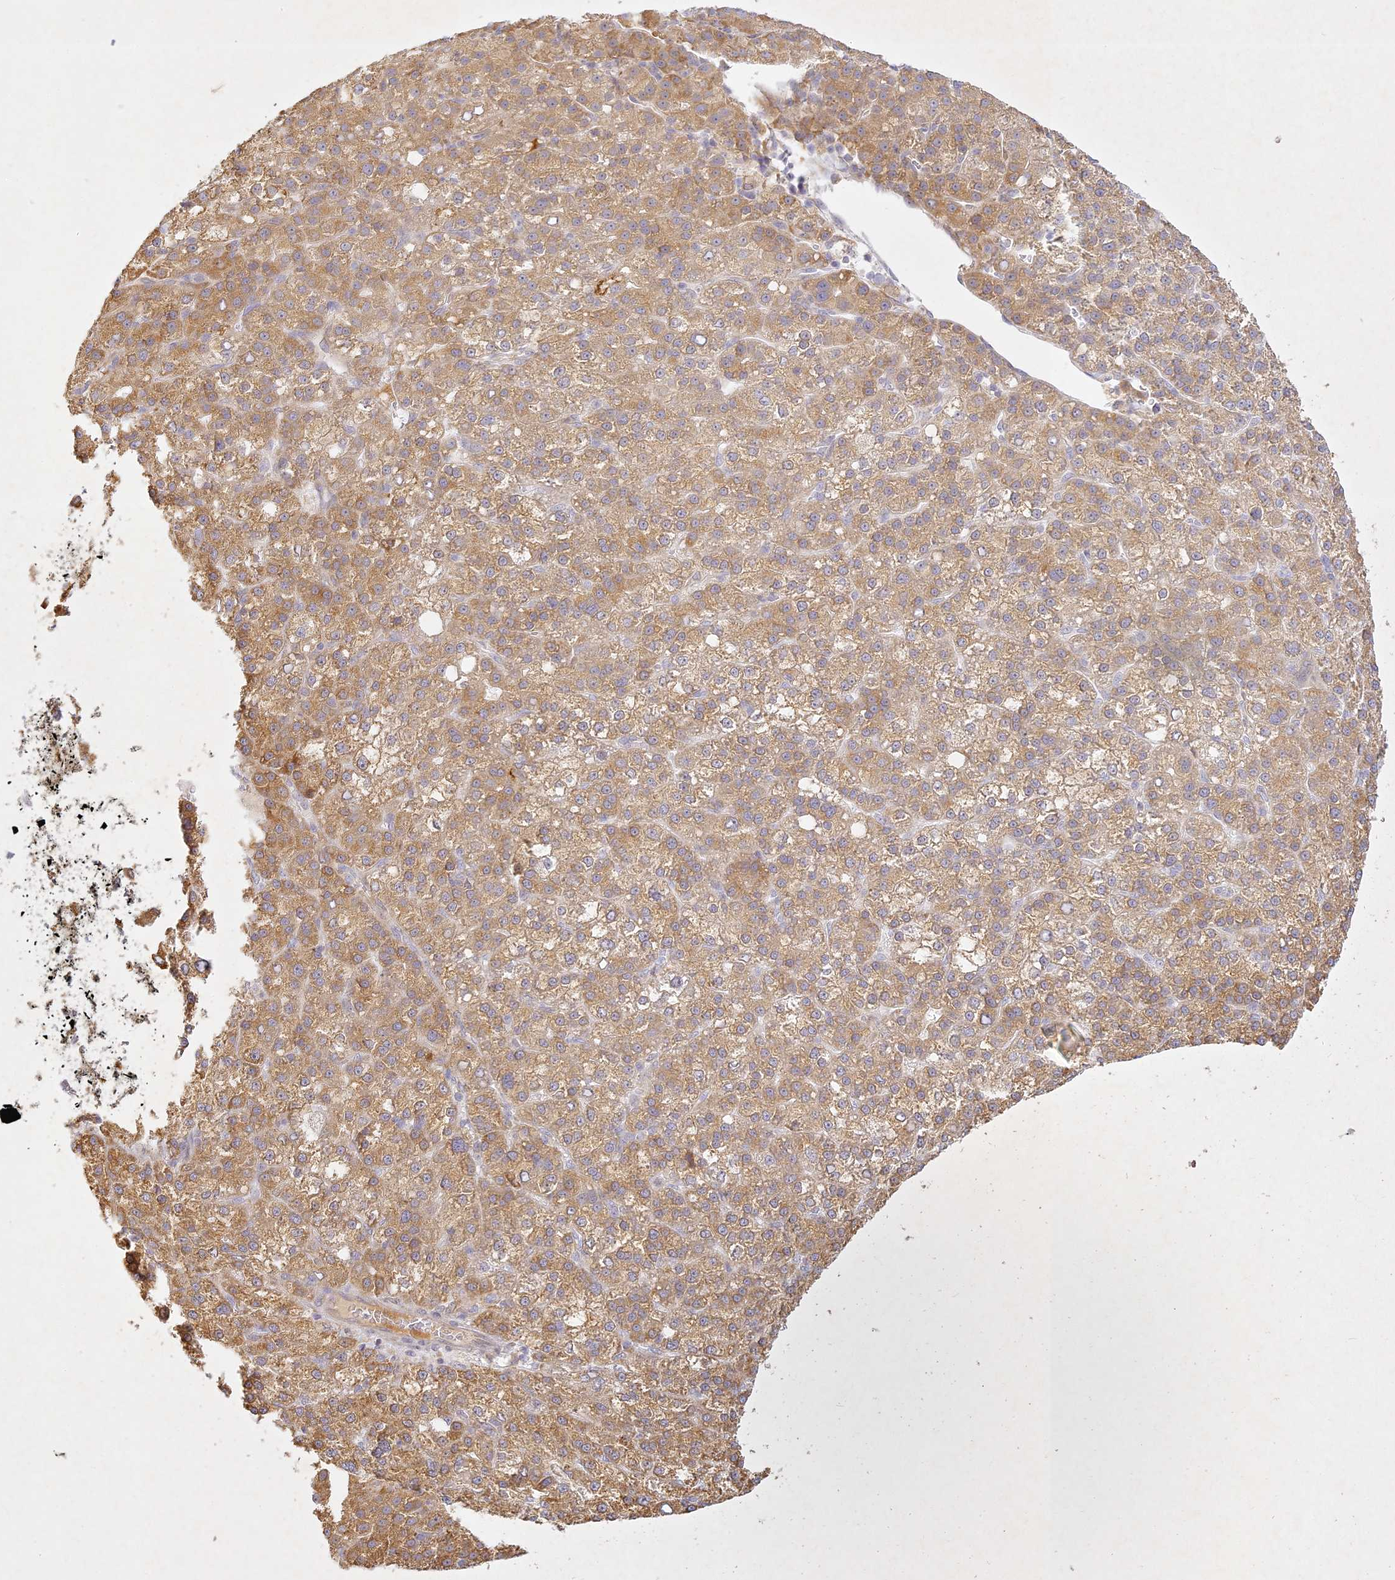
{"staining": {"intensity": "moderate", "quantity": ">75%", "location": "cytoplasmic/membranous"}, "tissue": "liver cancer", "cell_type": "Tumor cells", "image_type": "cancer", "snomed": [{"axis": "morphology", "description": "Carcinoma, Hepatocellular, NOS"}, {"axis": "topography", "description": "Liver"}], "caption": "A micrograph of liver cancer (hepatocellular carcinoma) stained for a protein exhibits moderate cytoplasmic/membranous brown staining in tumor cells. (Stains: DAB in brown, nuclei in blue, Microscopy: brightfield microscopy at high magnification).", "gene": "SLC30A5", "patient": {"sex": "female", "age": 58}}